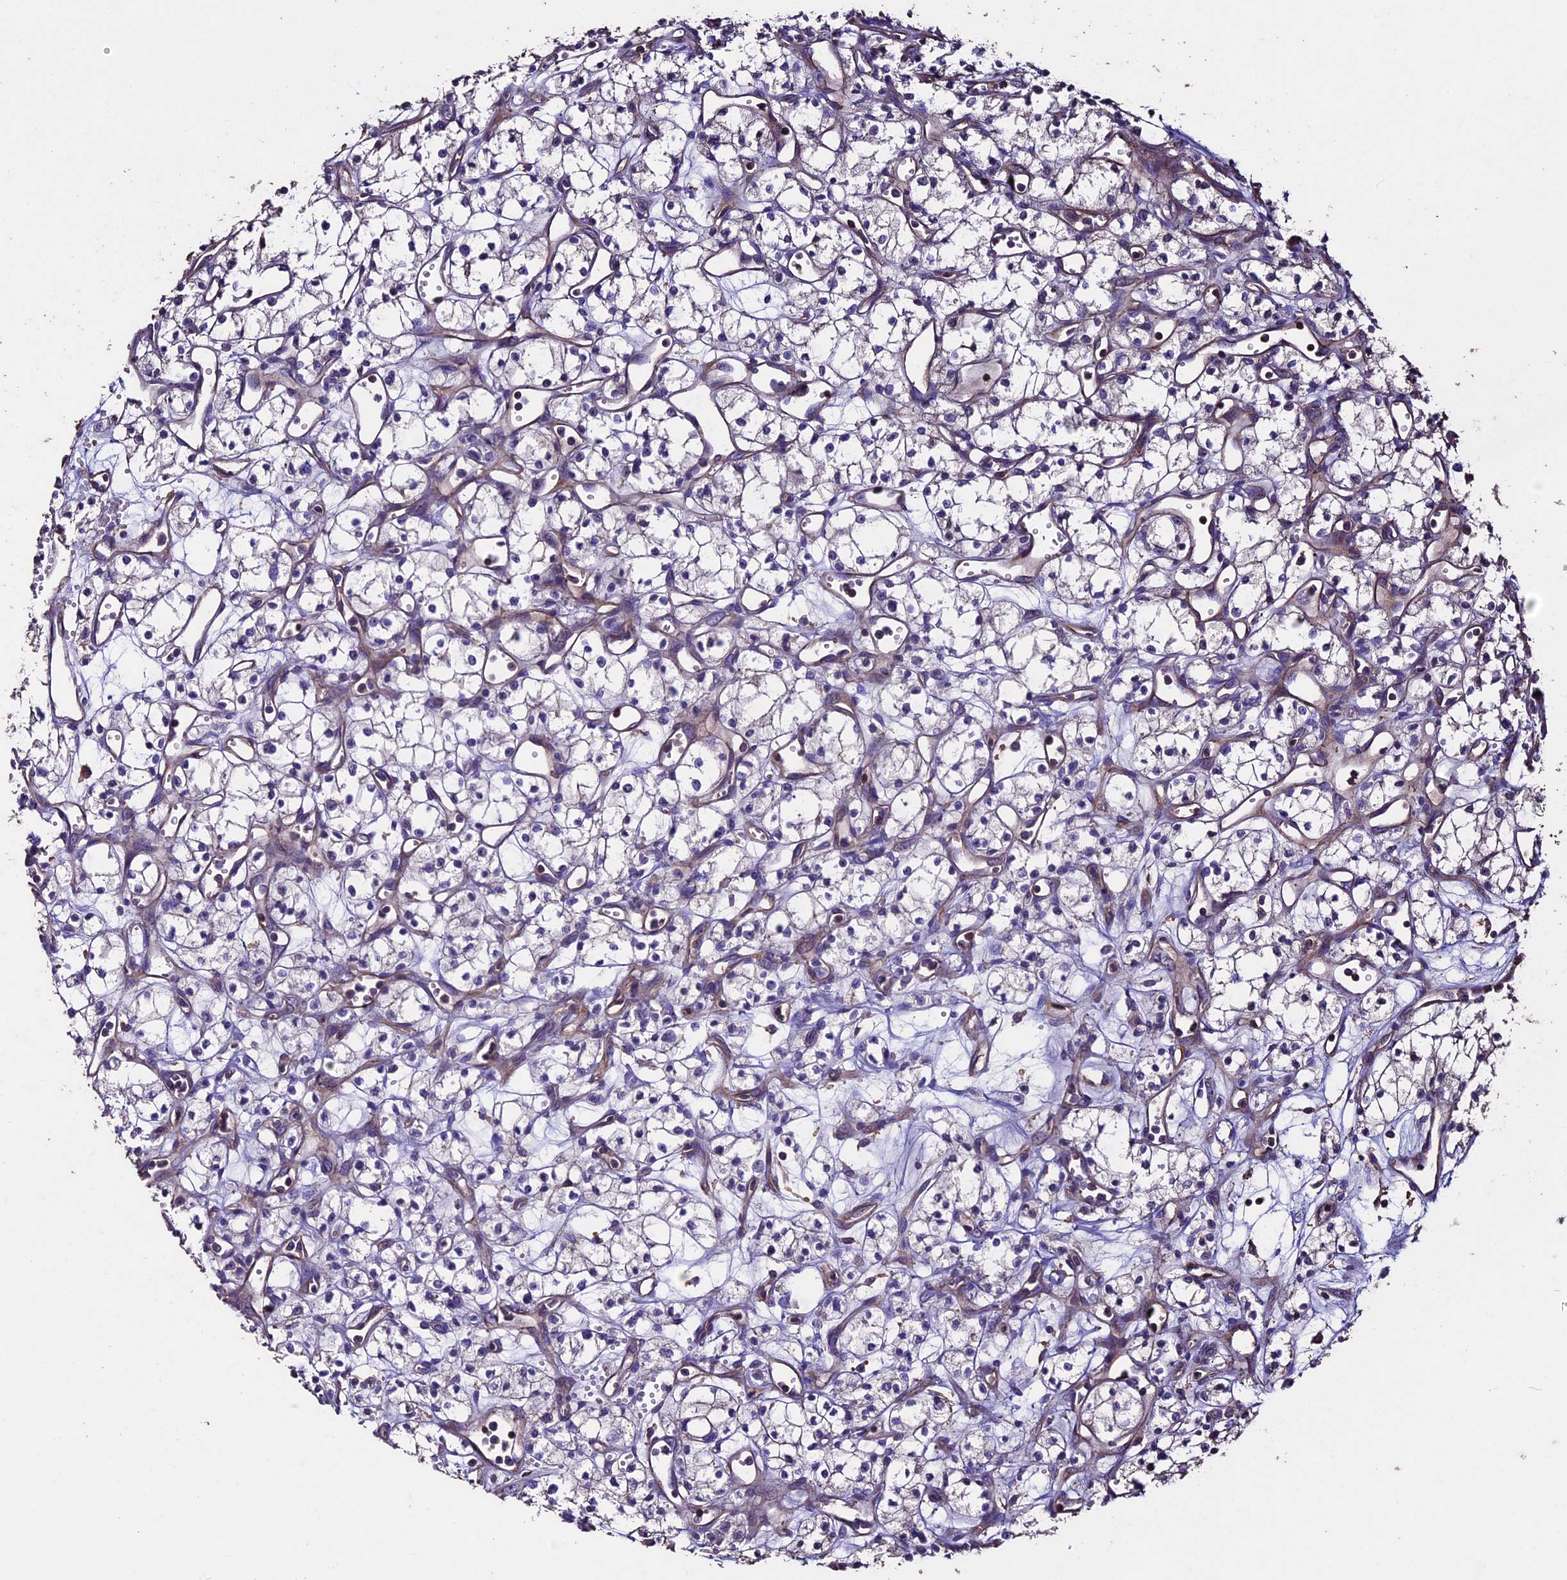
{"staining": {"intensity": "negative", "quantity": "none", "location": "none"}, "tissue": "renal cancer", "cell_type": "Tumor cells", "image_type": "cancer", "snomed": [{"axis": "morphology", "description": "Adenocarcinoma, NOS"}, {"axis": "topography", "description": "Kidney"}], "caption": "Immunohistochemical staining of adenocarcinoma (renal) demonstrates no significant expression in tumor cells. (IHC, brightfield microscopy, high magnification).", "gene": "USB1", "patient": {"sex": "male", "age": 59}}